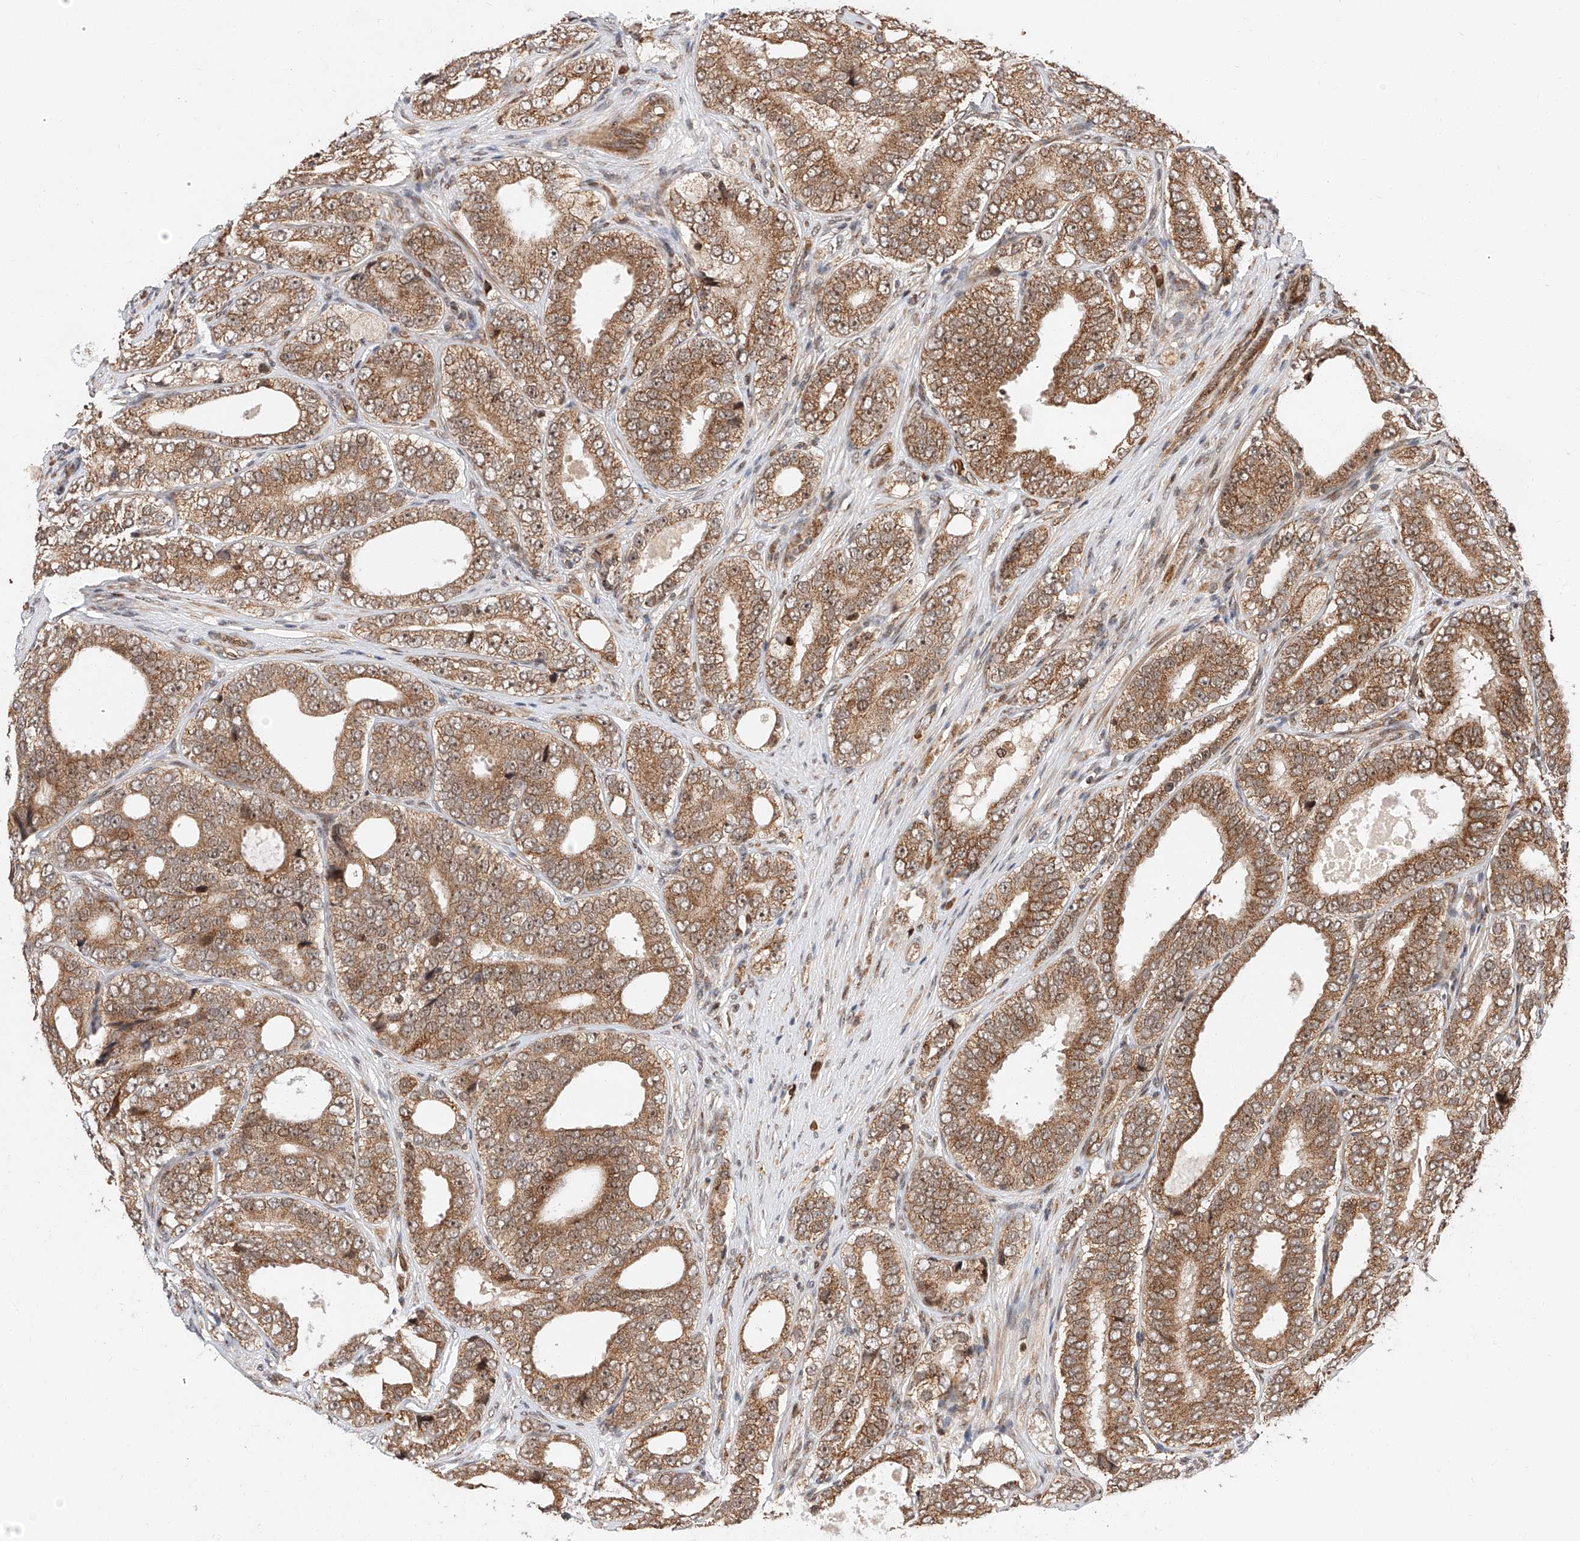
{"staining": {"intensity": "moderate", "quantity": ">75%", "location": "cytoplasmic/membranous"}, "tissue": "prostate cancer", "cell_type": "Tumor cells", "image_type": "cancer", "snomed": [{"axis": "morphology", "description": "Adenocarcinoma, High grade"}, {"axis": "topography", "description": "Prostate"}], "caption": "Immunohistochemical staining of human prostate adenocarcinoma (high-grade) displays medium levels of moderate cytoplasmic/membranous protein staining in about >75% of tumor cells.", "gene": "THTPA", "patient": {"sex": "male", "age": 56}}